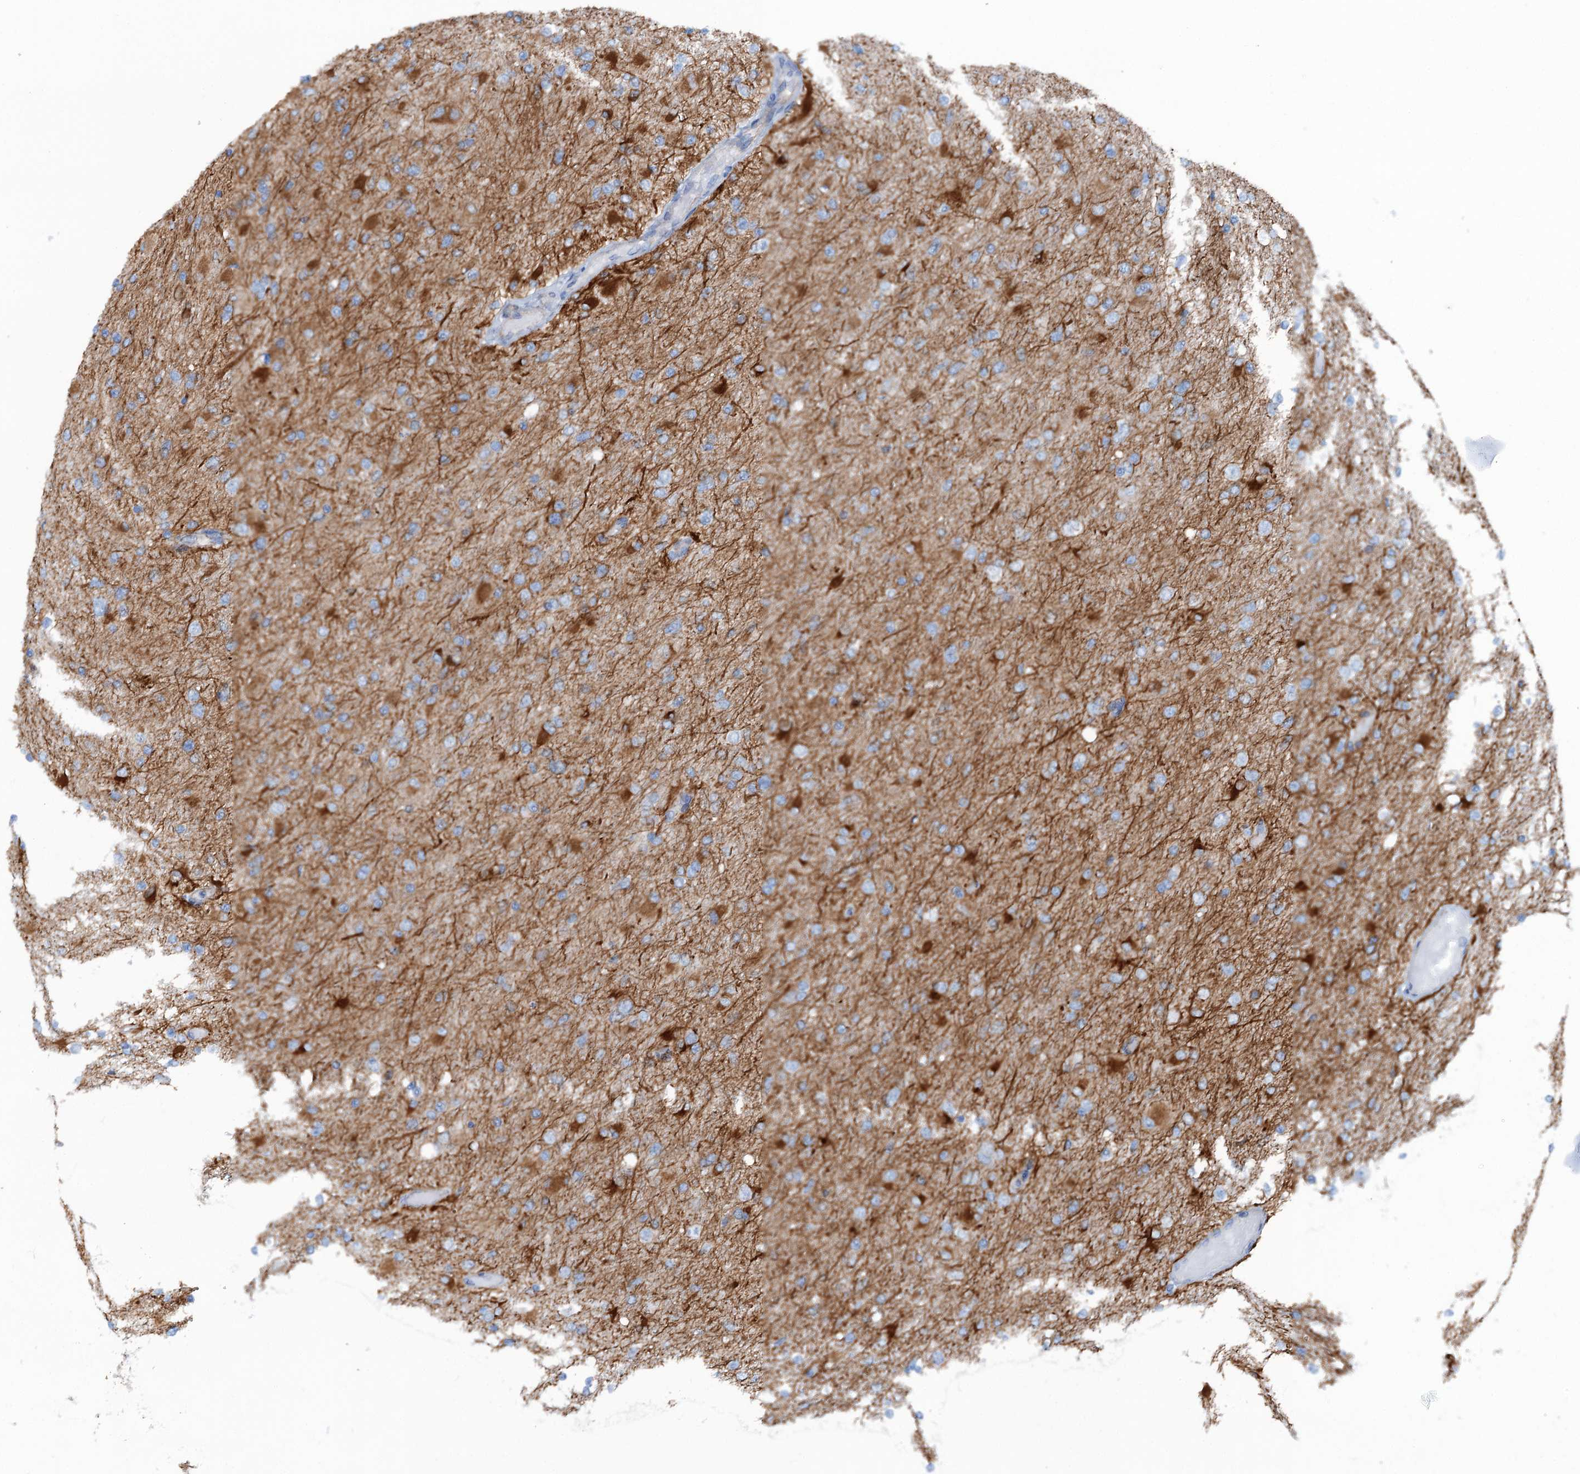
{"staining": {"intensity": "strong", "quantity": "<25%", "location": "cytoplasmic/membranous"}, "tissue": "glioma", "cell_type": "Tumor cells", "image_type": "cancer", "snomed": [{"axis": "morphology", "description": "Glioma, malignant, High grade"}, {"axis": "topography", "description": "Cerebral cortex"}], "caption": "Tumor cells show strong cytoplasmic/membranous staining in approximately <25% of cells in glioma.", "gene": "CALCOCO1", "patient": {"sex": "female", "age": 36}}